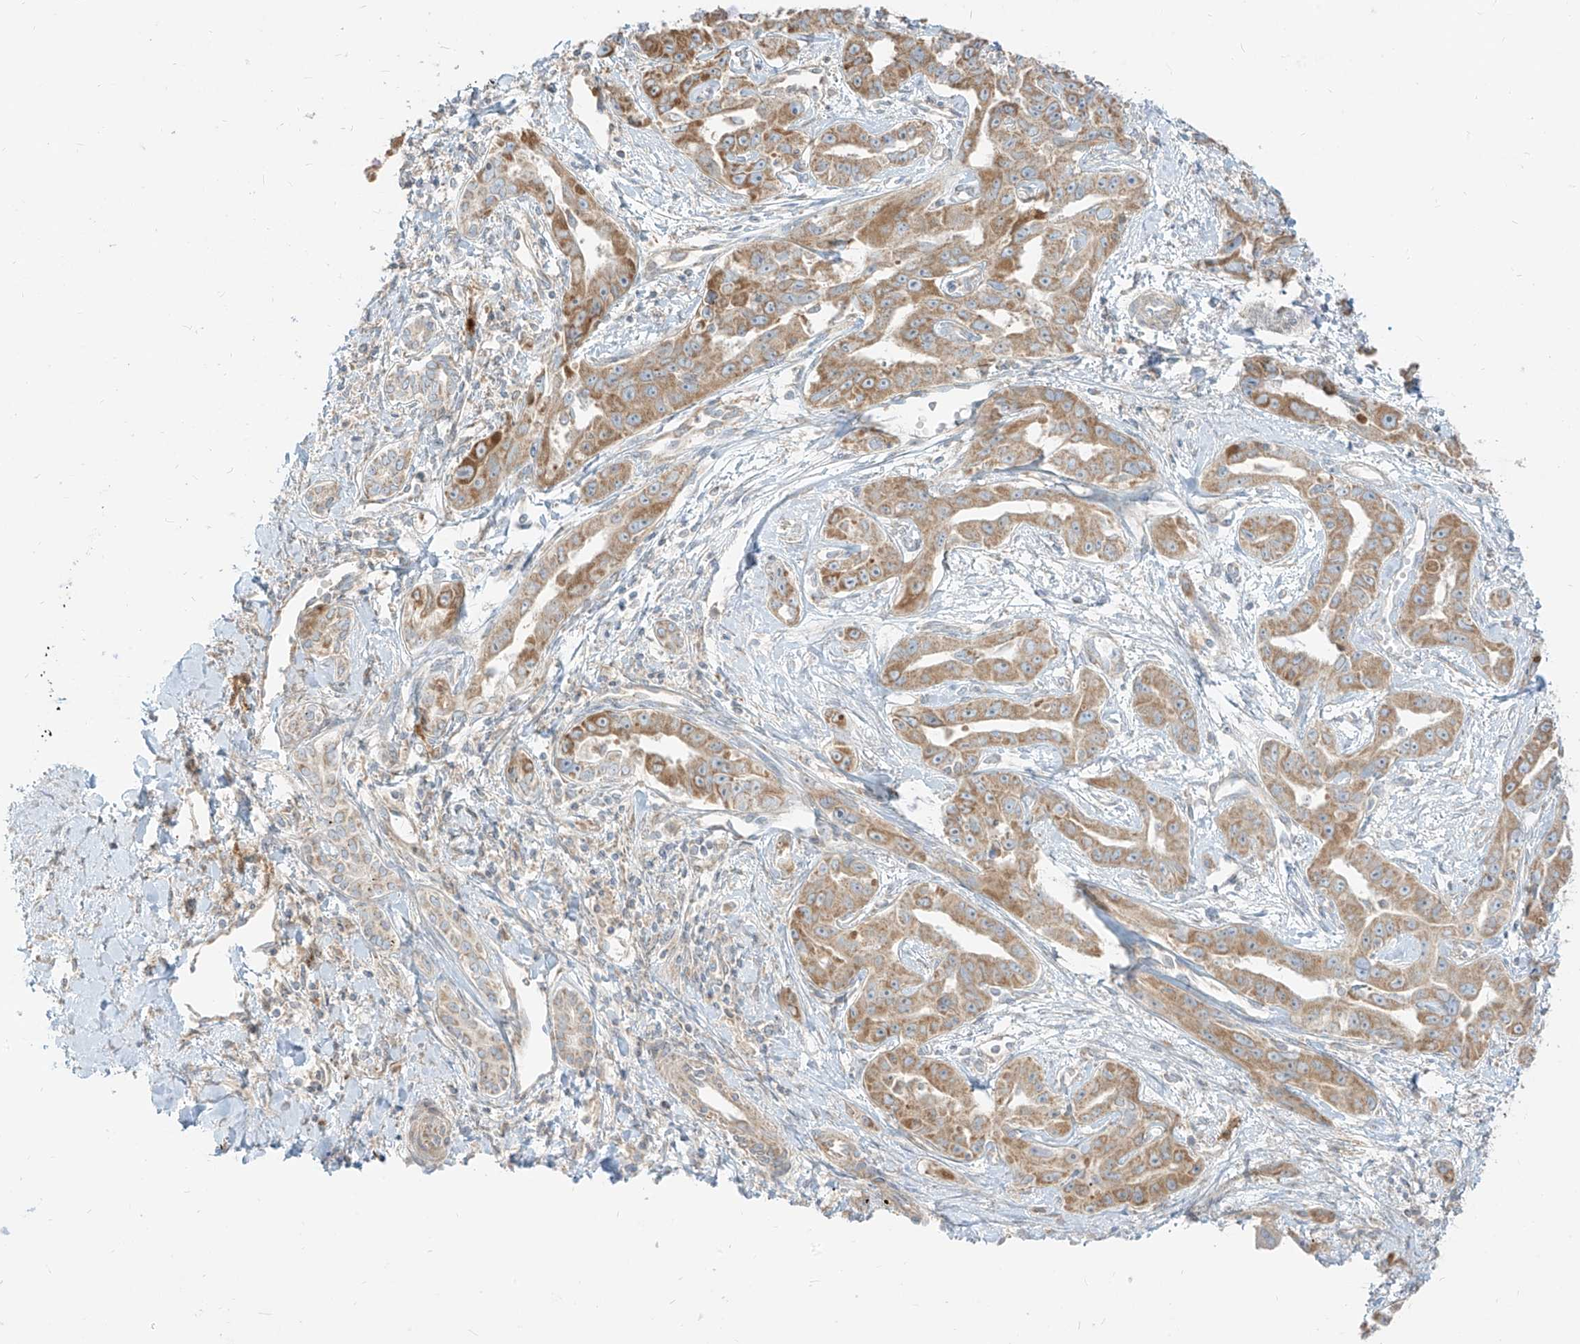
{"staining": {"intensity": "moderate", "quantity": ">75%", "location": "cytoplasmic/membranous"}, "tissue": "liver cancer", "cell_type": "Tumor cells", "image_type": "cancer", "snomed": [{"axis": "morphology", "description": "Cholangiocarcinoma"}, {"axis": "topography", "description": "Liver"}], "caption": "Human liver cancer stained with a brown dye shows moderate cytoplasmic/membranous positive positivity in approximately >75% of tumor cells.", "gene": "ZIM3", "patient": {"sex": "male", "age": 59}}